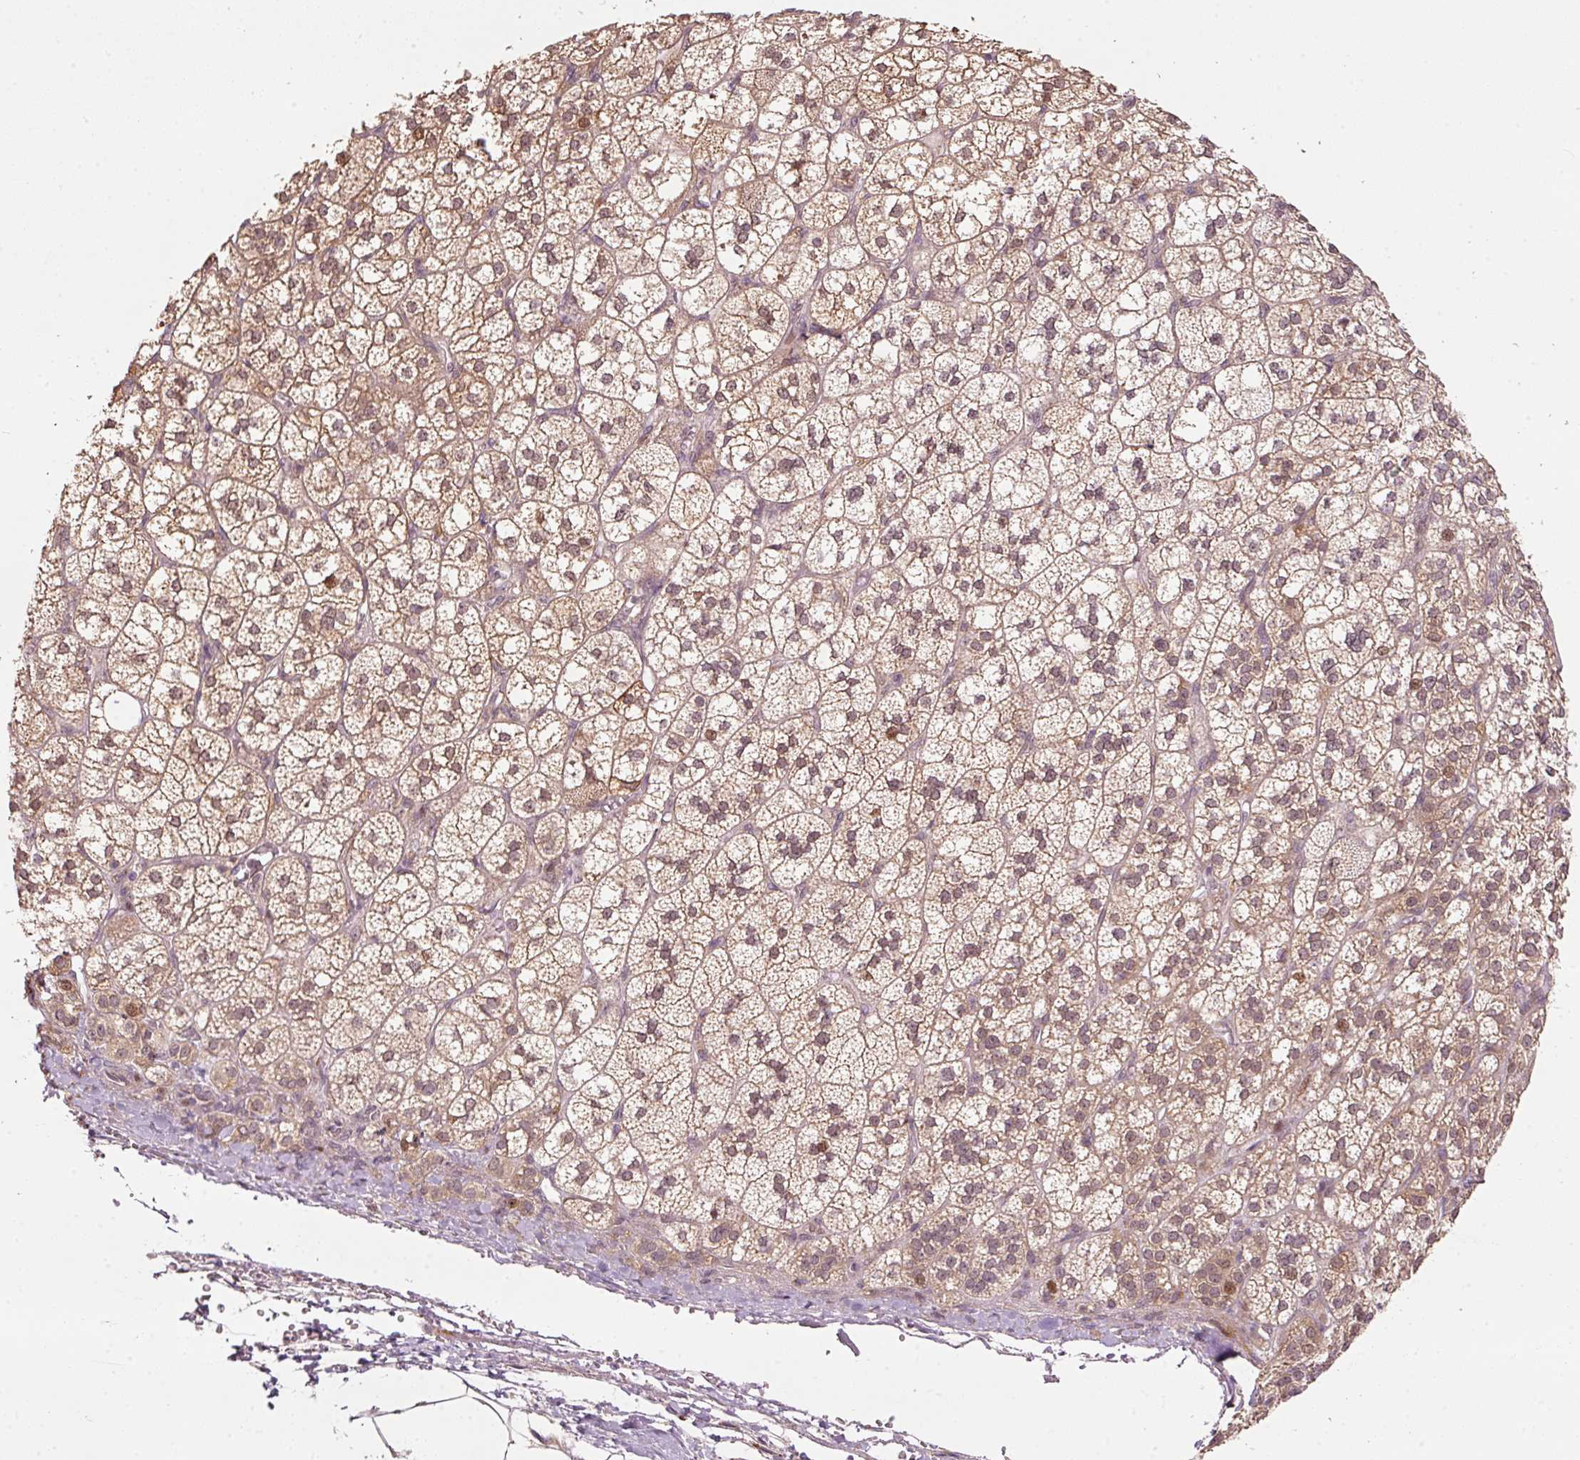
{"staining": {"intensity": "moderate", "quantity": ">75%", "location": "cytoplasmic/membranous,nuclear"}, "tissue": "adrenal gland", "cell_type": "Glandular cells", "image_type": "normal", "snomed": [{"axis": "morphology", "description": "Normal tissue, NOS"}, {"axis": "topography", "description": "Adrenal gland"}], "caption": "Protein expression analysis of benign human adrenal gland reveals moderate cytoplasmic/membranous,nuclear positivity in approximately >75% of glandular cells. The protein of interest is stained brown, and the nuclei are stained in blue (DAB (3,3'-diaminobenzidine) IHC with brightfield microscopy, high magnification).", "gene": "PCDHB1", "patient": {"sex": "female", "age": 60}}